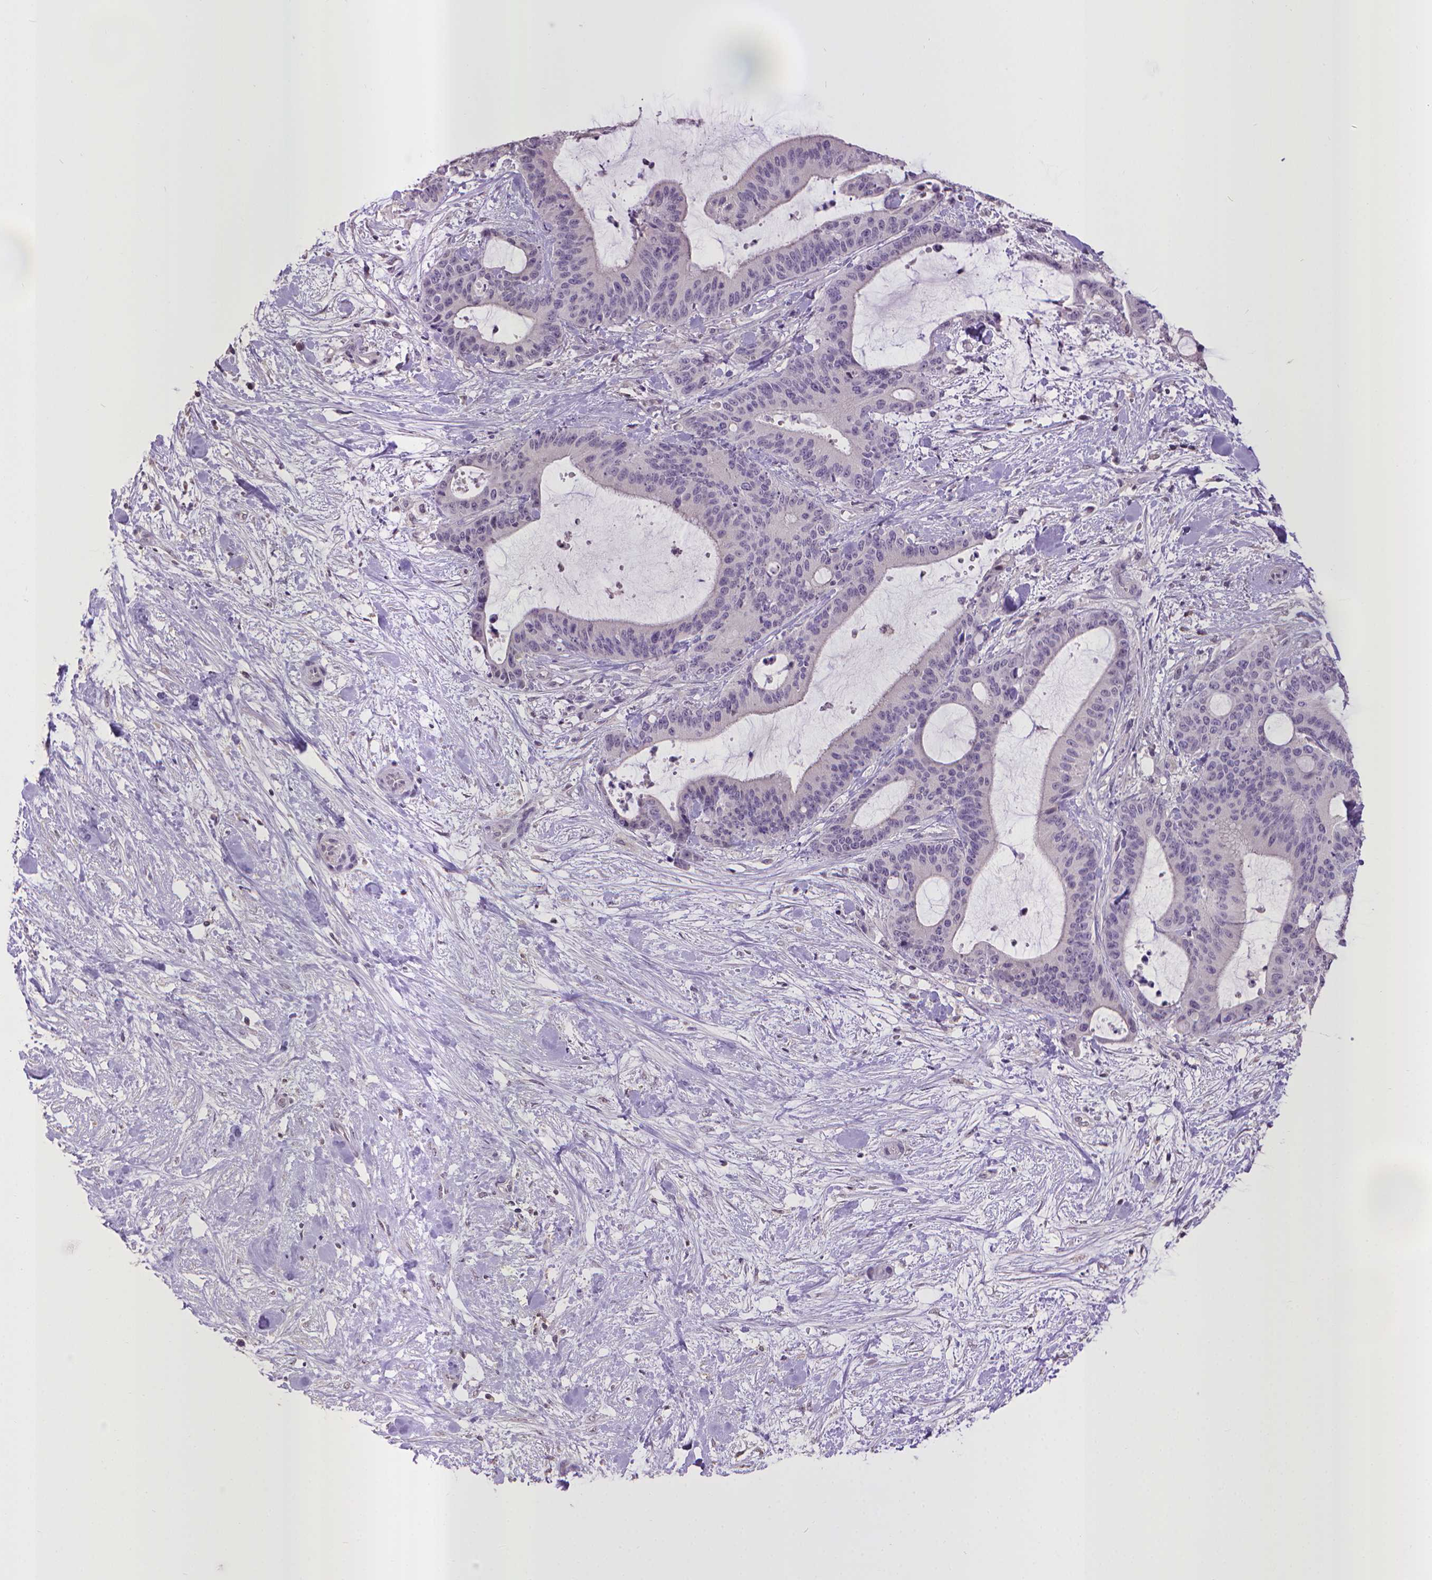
{"staining": {"intensity": "negative", "quantity": "none", "location": "none"}, "tissue": "liver cancer", "cell_type": "Tumor cells", "image_type": "cancer", "snomed": [{"axis": "morphology", "description": "Cholangiocarcinoma"}, {"axis": "topography", "description": "Liver"}], "caption": "DAB immunohistochemical staining of cholangiocarcinoma (liver) reveals no significant positivity in tumor cells.", "gene": "CPM", "patient": {"sex": "female", "age": 73}}